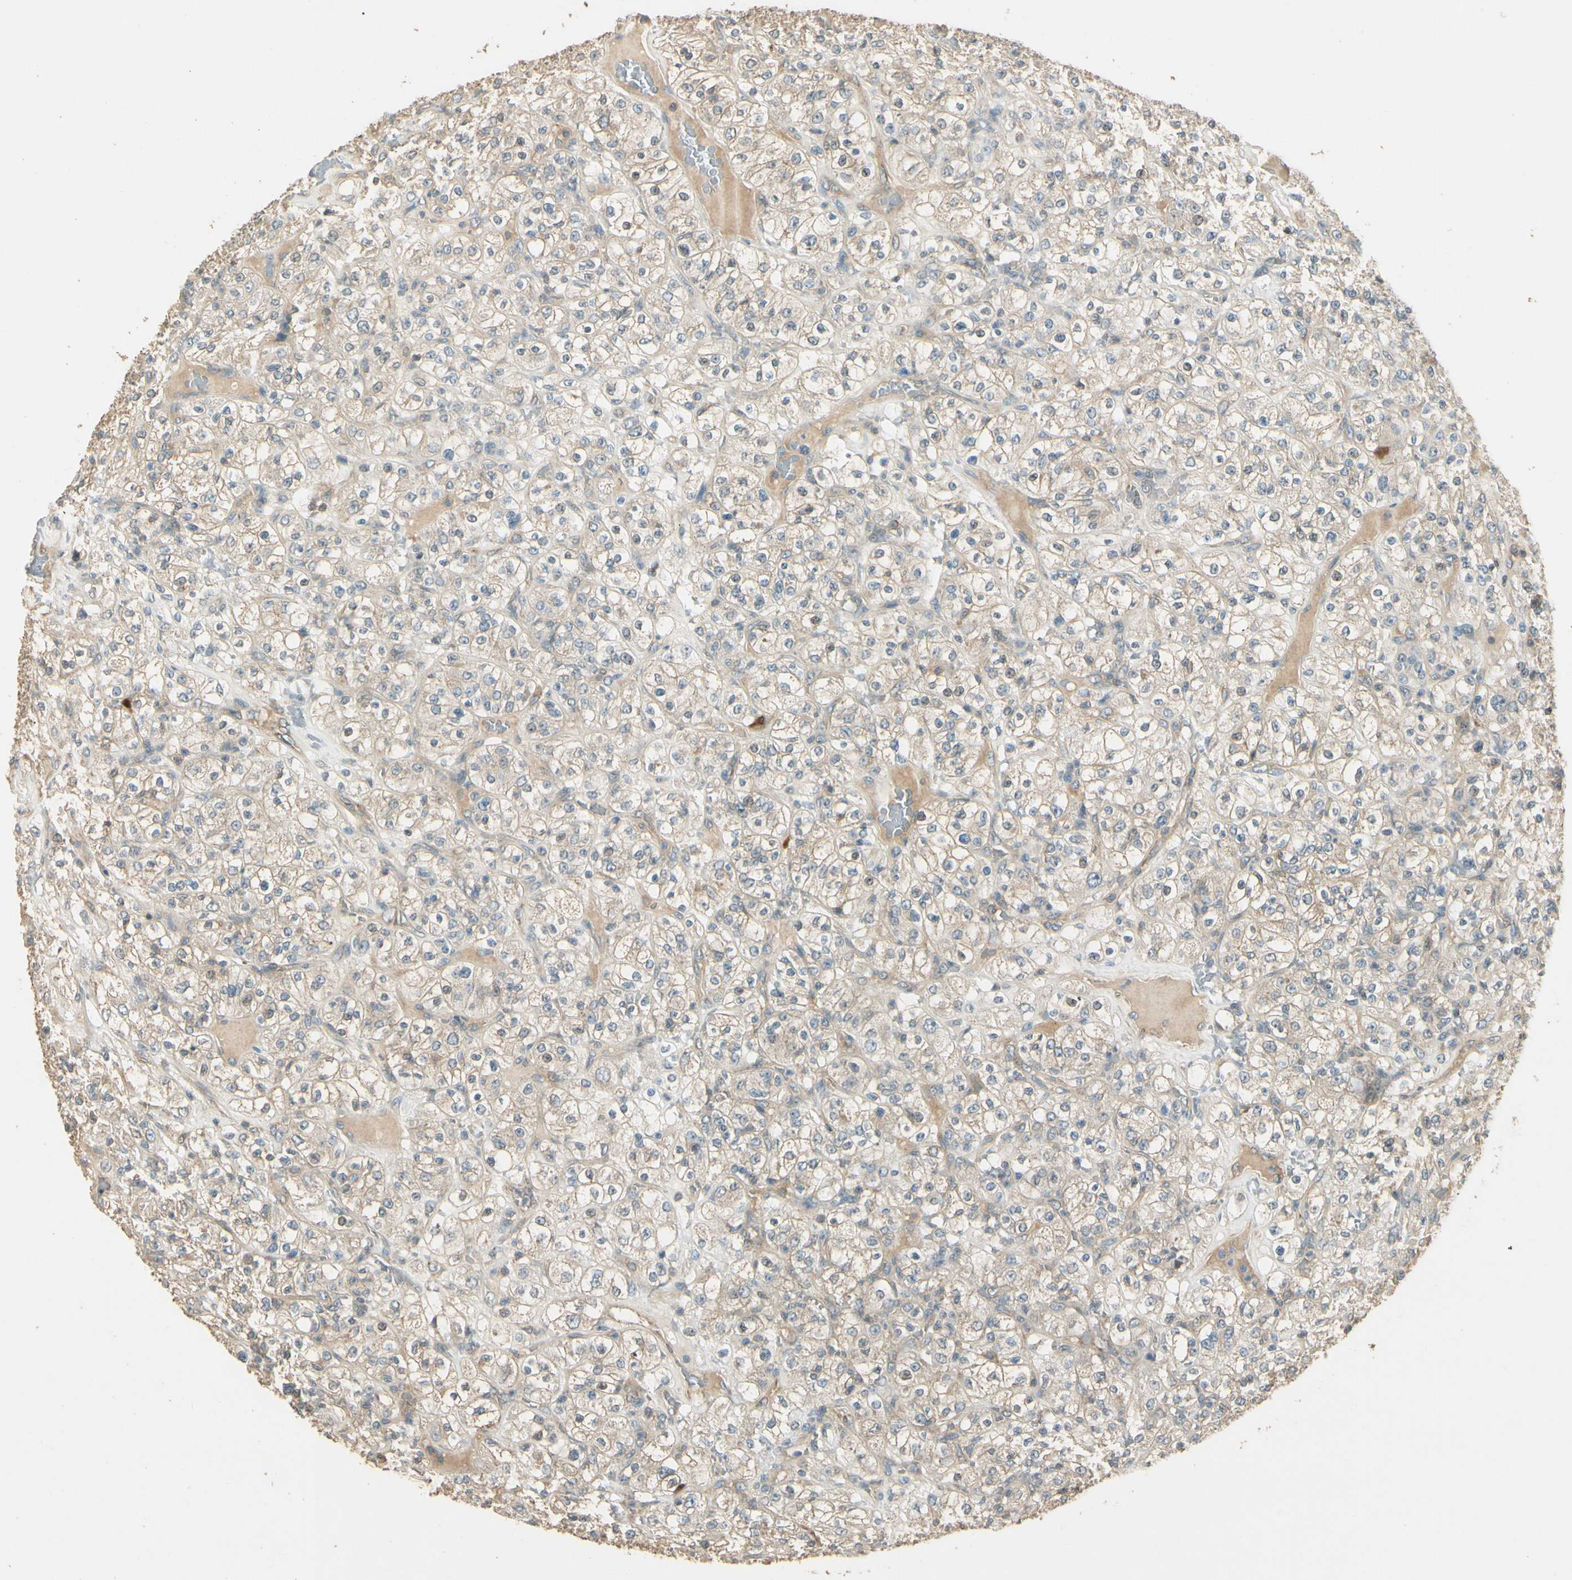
{"staining": {"intensity": "weak", "quantity": ">75%", "location": "cytoplasmic/membranous"}, "tissue": "renal cancer", "cell_type": "Tumor cells", "image_type": "cancer", "snomed": [{"axis": "morphology", "description": "Normal tissue, NOS"}, {"axis": "morphology", "description": "Adenocarcinoma, NOS"}, {"axis": "topography", "description": "Kidney"}], "caption": "The photomicrograph displays immunohistochemical staining of renal cancer (adenocarcinoma). There is weak cytoplasmic/membranous positivity is present in about >75% of tumor cells. The protein is stained brown, and the nuclei are stained in blue (DAB IHC with brightfield microscopy, high magnification).", "gene": "PLXNA1", "patient": {"sex": "female", "age": 72}}